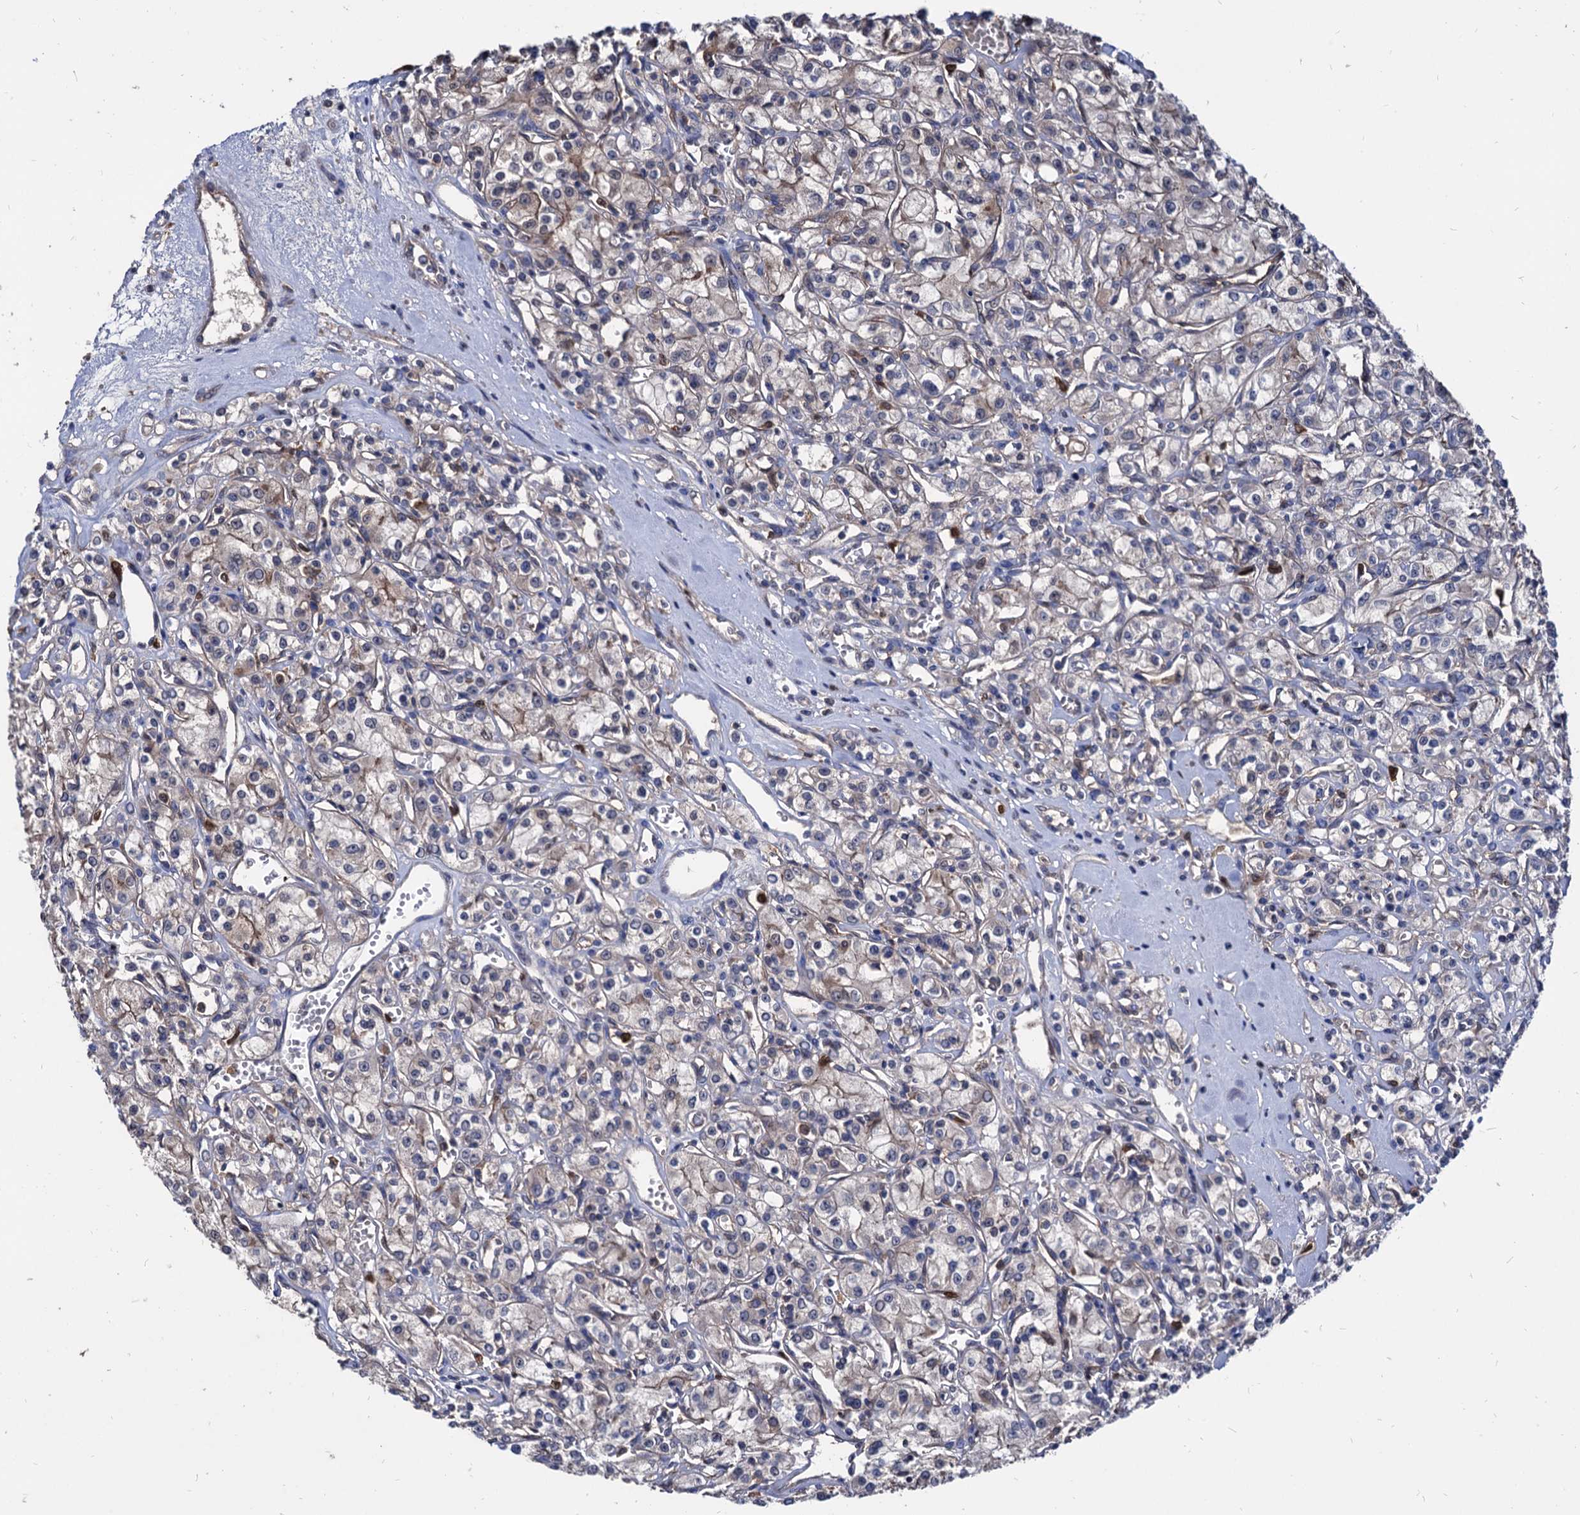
{"staining": {"intensity": "weak", "quantity": "<25%", "location": "cytoplasmic/membranous"}, "tissue": "renal cancer", "cell_type": "Tumor cells", "image_type": "cancer", "snomed": [{"axis": "morphology", "description": "Adenocarcinoma, NOS"}, {"axis": "topography", "description": "Kidney"}], "caption": "Immunohistochemistry histopathology image of renal cancer stained for a protein (brown), which demonstrates no expression in tumor cells.", "gene": "CPPED1", "patient": {"sex": "female", "age": 59}}